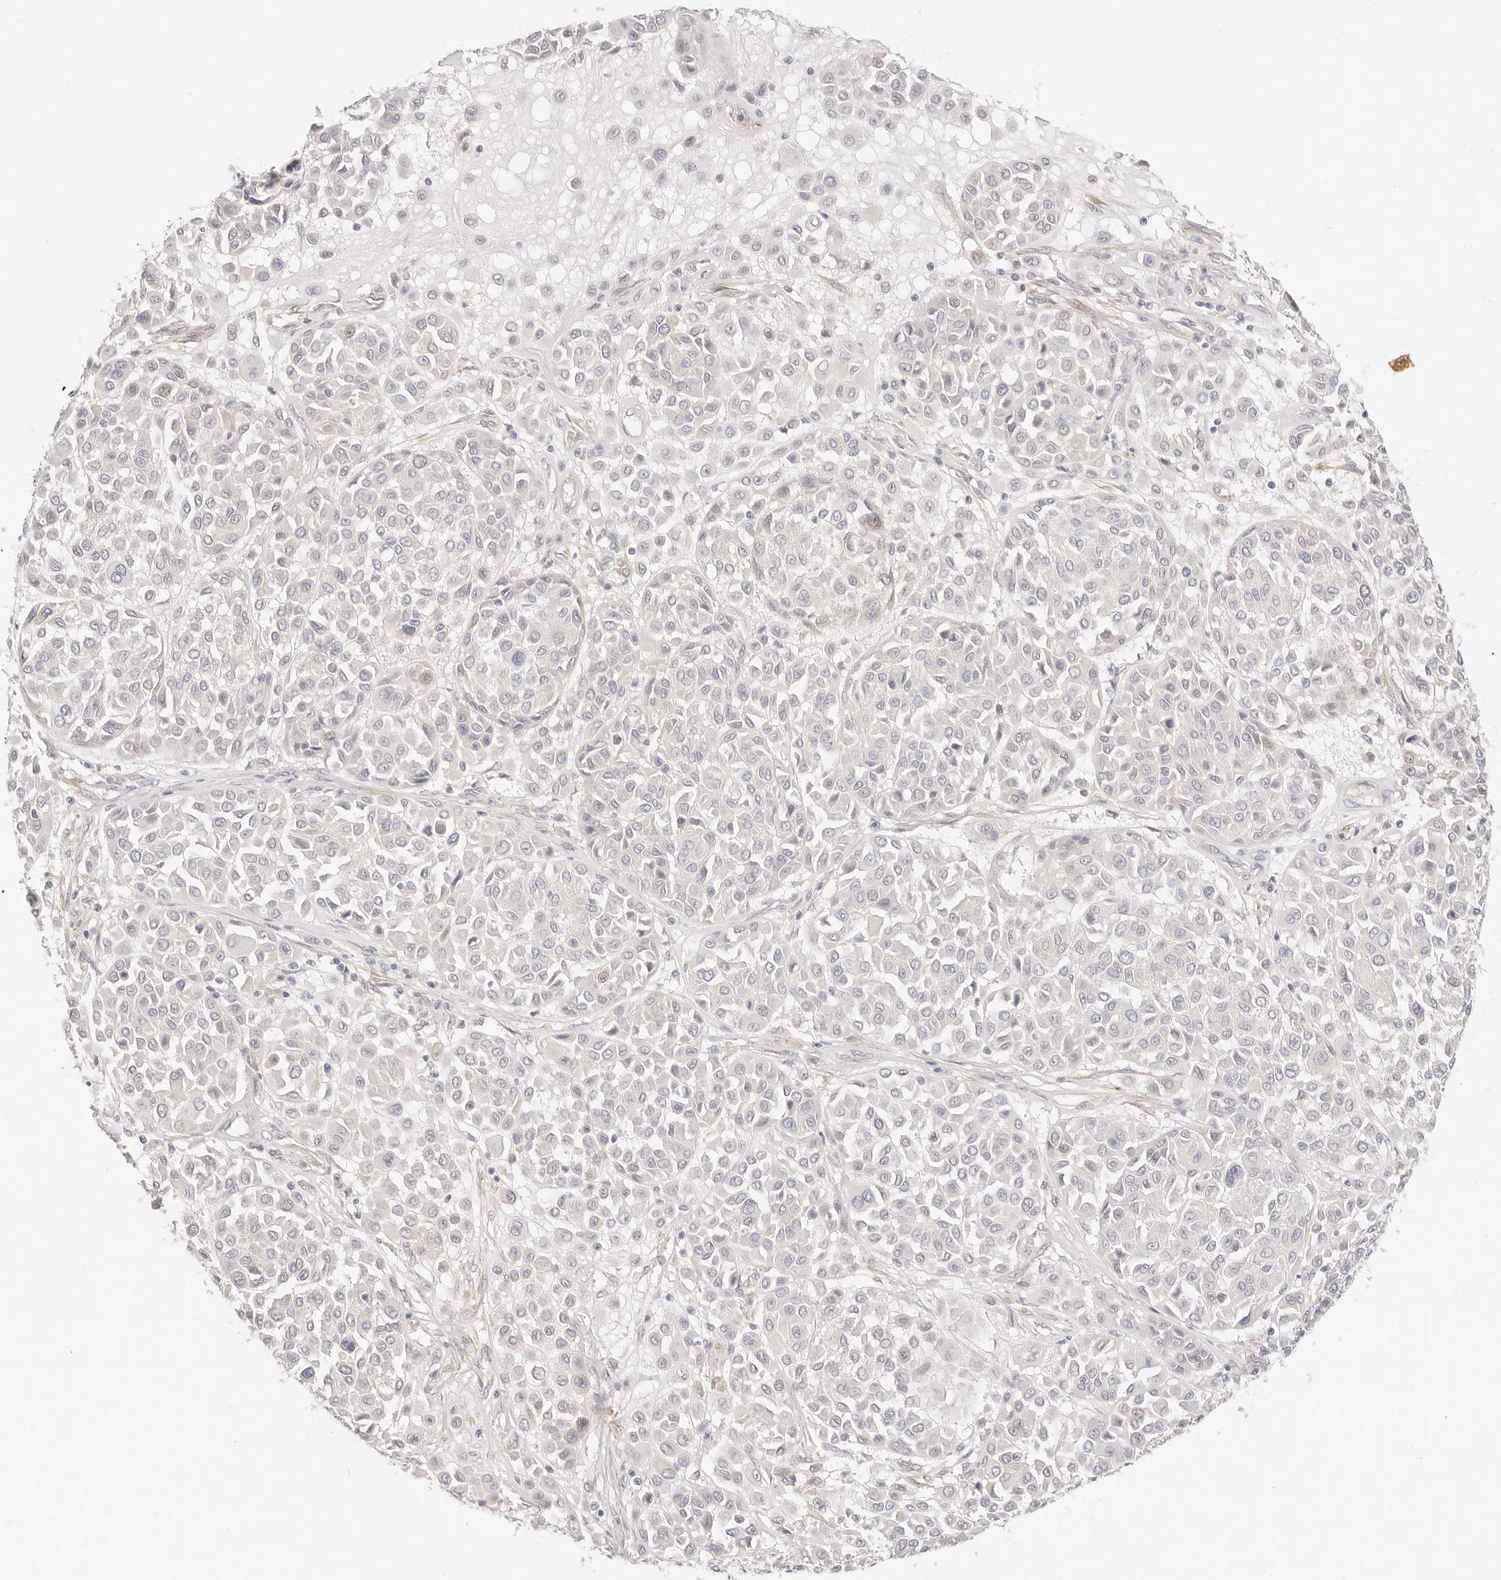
{"staining": {"intensity": "negative", "quantity": "none", "location": "none"}, "tissue": "melanoma", "cell_type": "Tumor cells", "image_type": "cancer", "snomed": [{"axis": "morphology", "description": "Malignant melanoma, Metastatic site"}, {"axis": "topography", "description": "Soft tissue"}], "caption": "The image exhibits no staining of tumor cells in melanoma.", "gene": "UBXN10", "patient": {"sex": "male", "age": 41}}